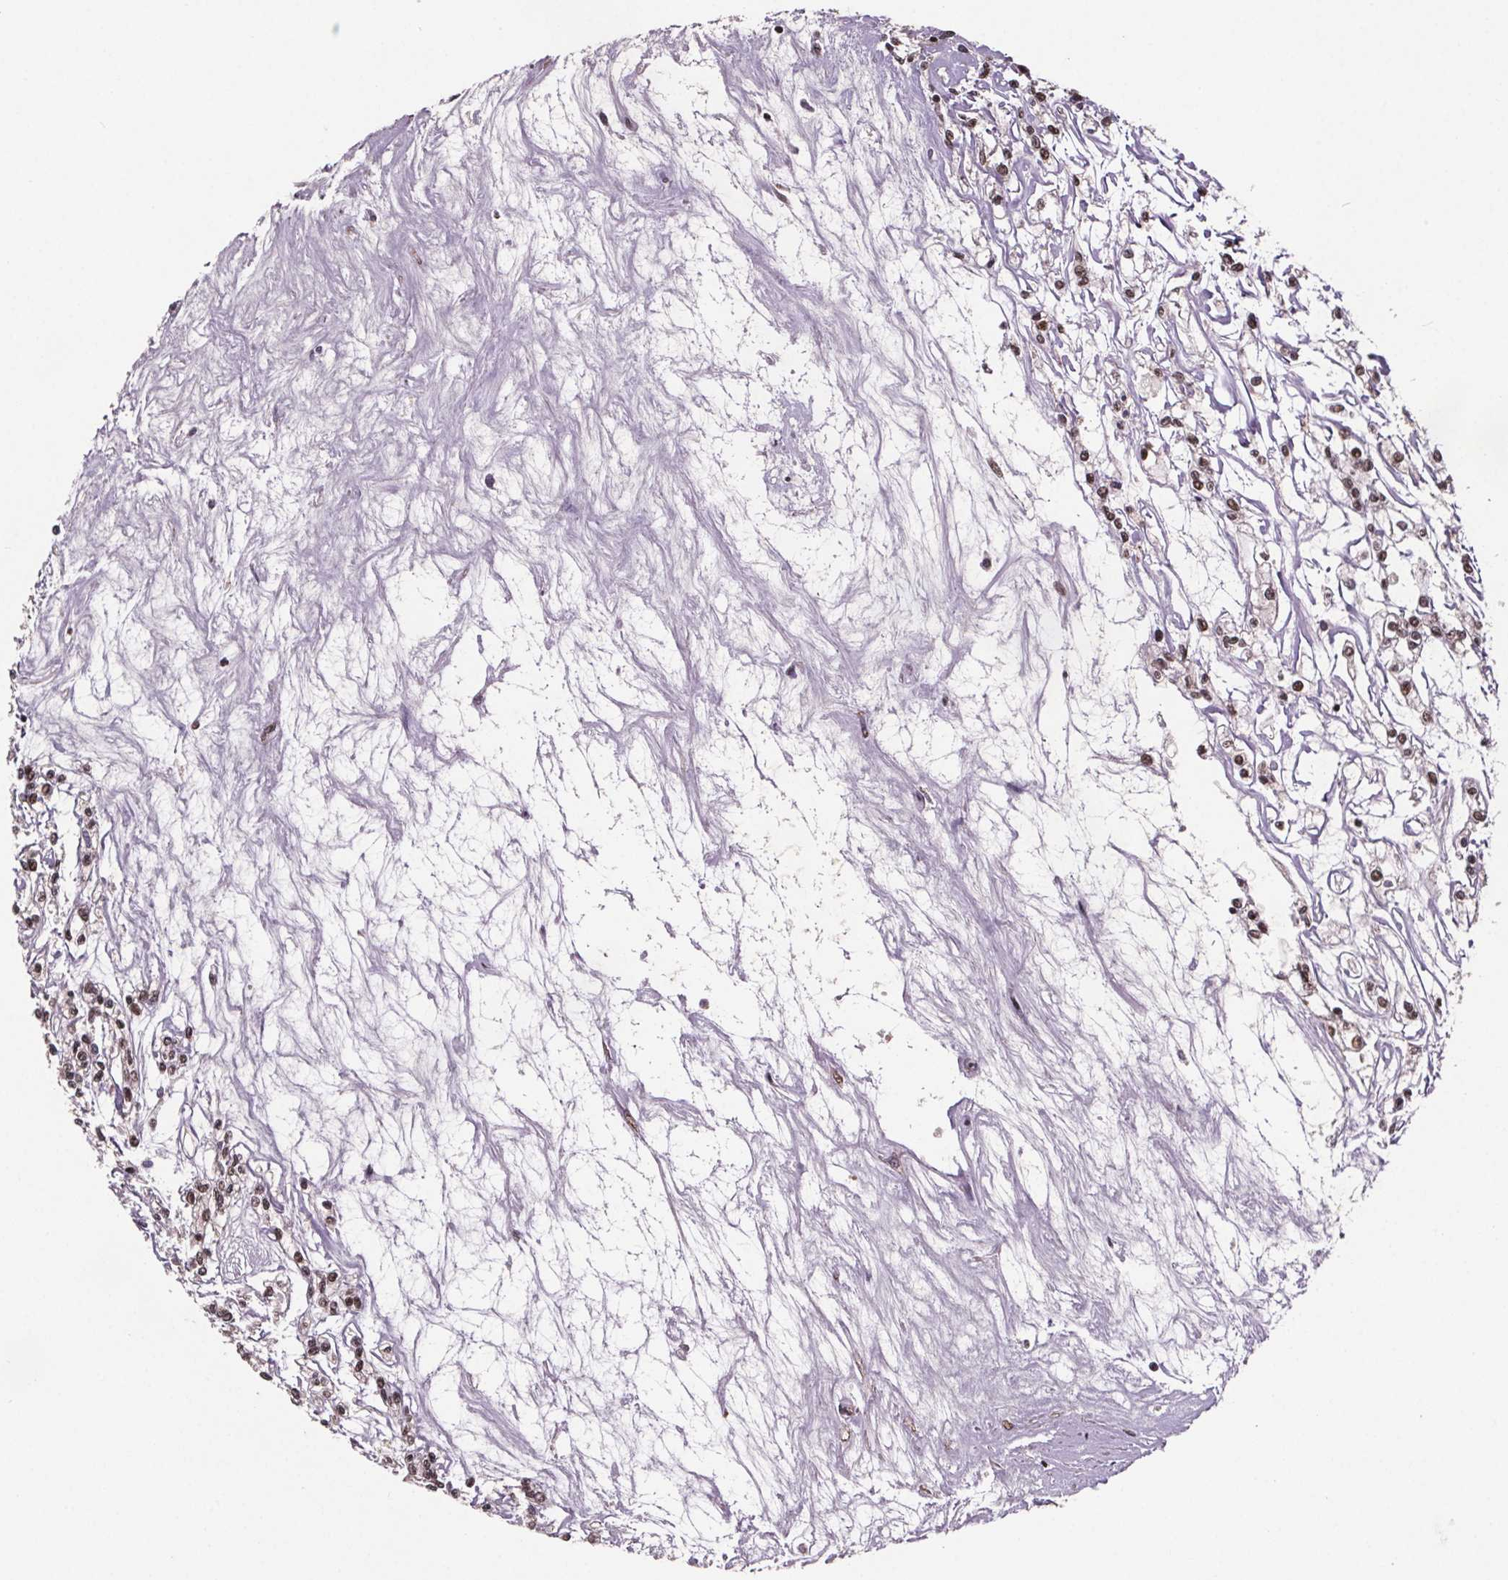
{"staining": {"intensity": "moderate", "quantity": ">75%", "location": "nuclear"}, "tissue": "renal cancer", "cell_type": "Tumor cells", "image_type": "cancer", "snomed": [{"axis": "morphology", "description": "Adenocarcinoma, NOS"}, {"axis": "topography", "description": "Kidney"}], "caption": "Approximately >75% of tumor cells in renal cancer exhibit moderate nuclear protein positivity as visualized by brown immunohistochemical staining.", "gene": "JARID2", "patient": {"sex": "female", "age": 59}}